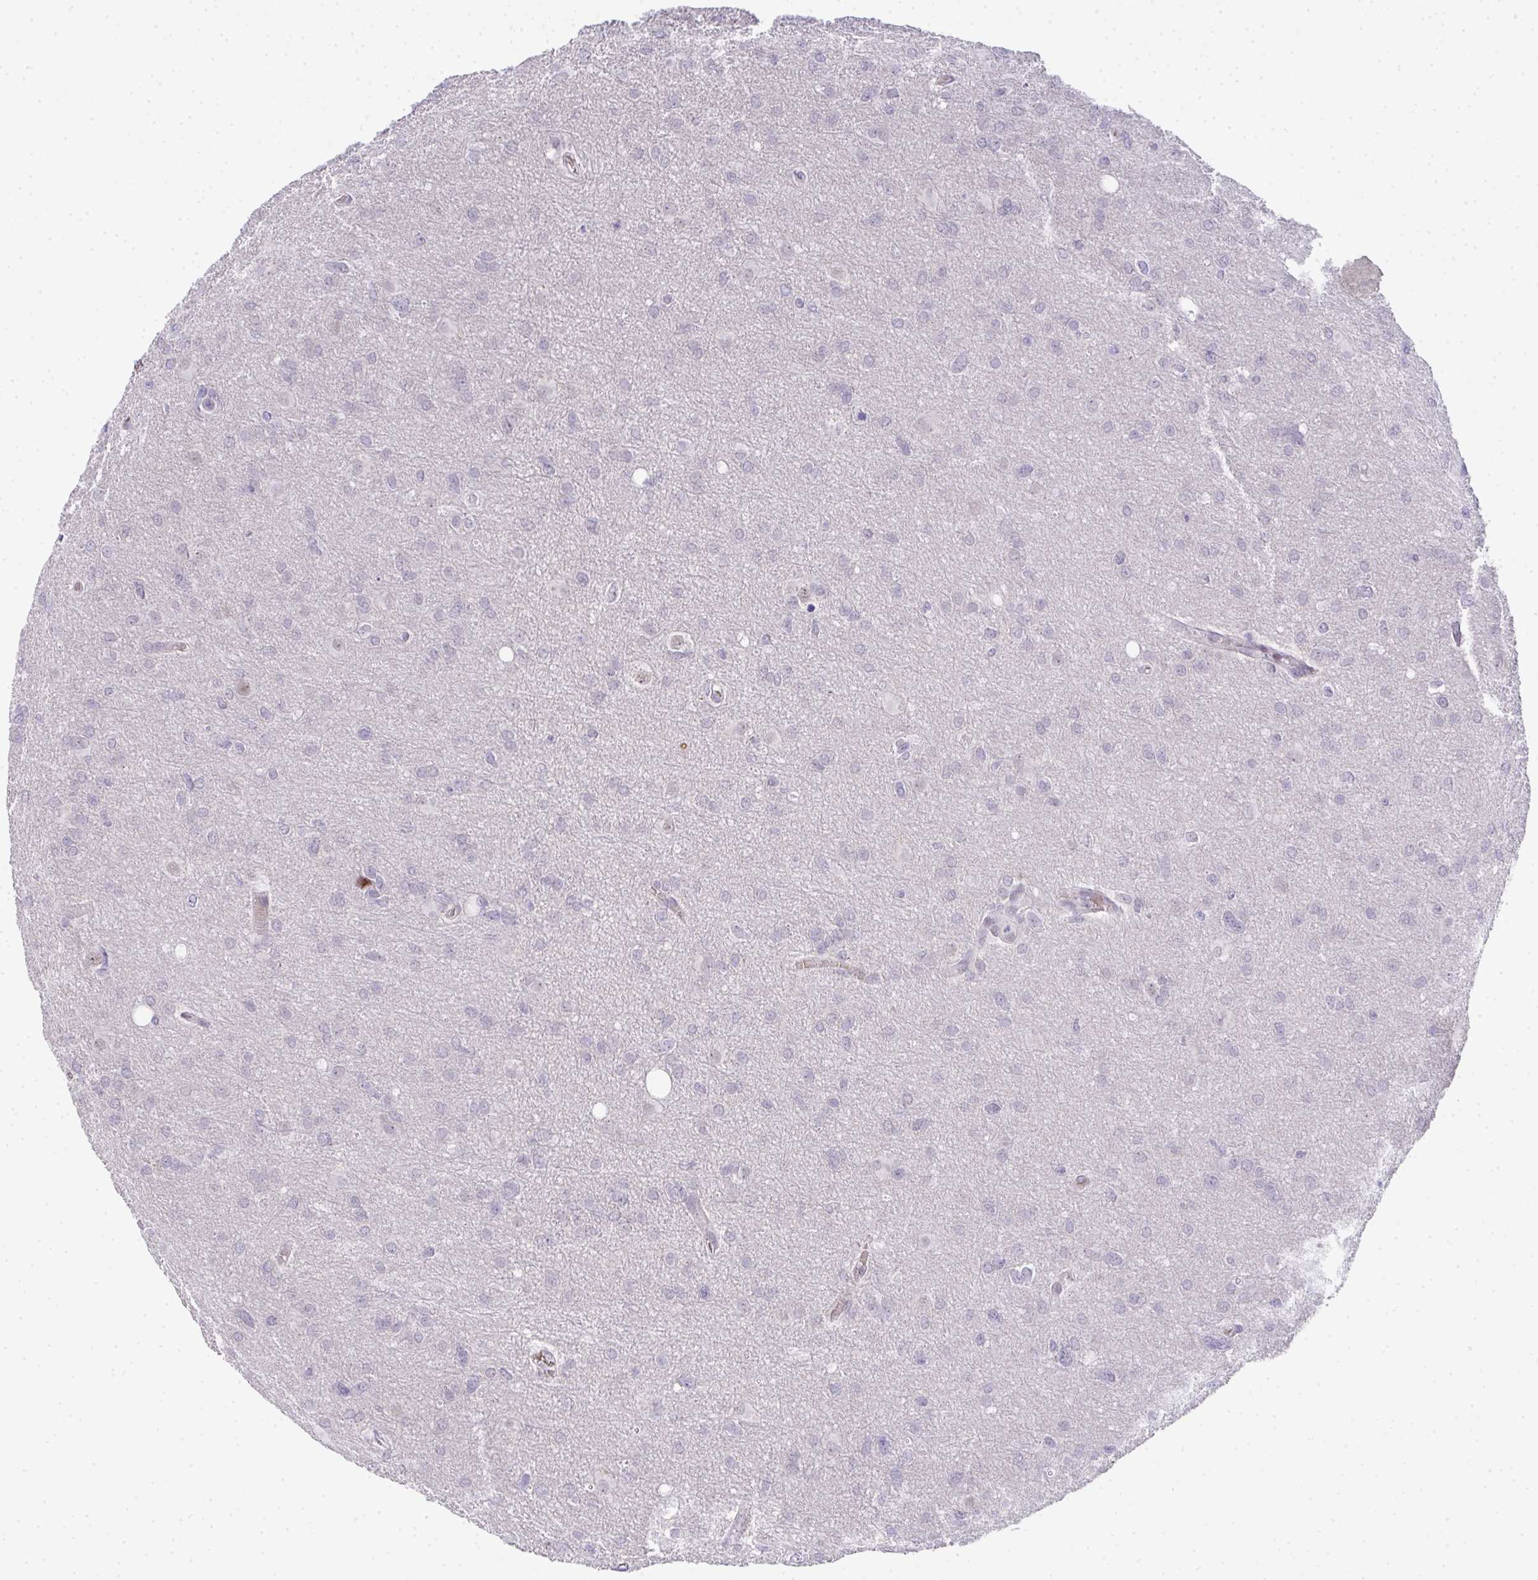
{"staining": {"intensity": "negative", "quantity": "none", "location": "none"}, "tissue": "glioma", "cell_type": "Tumor cells", "image_type": "cancer", "snomed": [{"axis": "morphology", "description": "Glioma, malignant, High grade"}, {"axis": "topography", "description": "Brain"}], "caption": "The micrograph exhibits no significant staining in tumor cells of glioma.", "gene": "TNMD", "patient": {"sex": "male", "age": 53}}